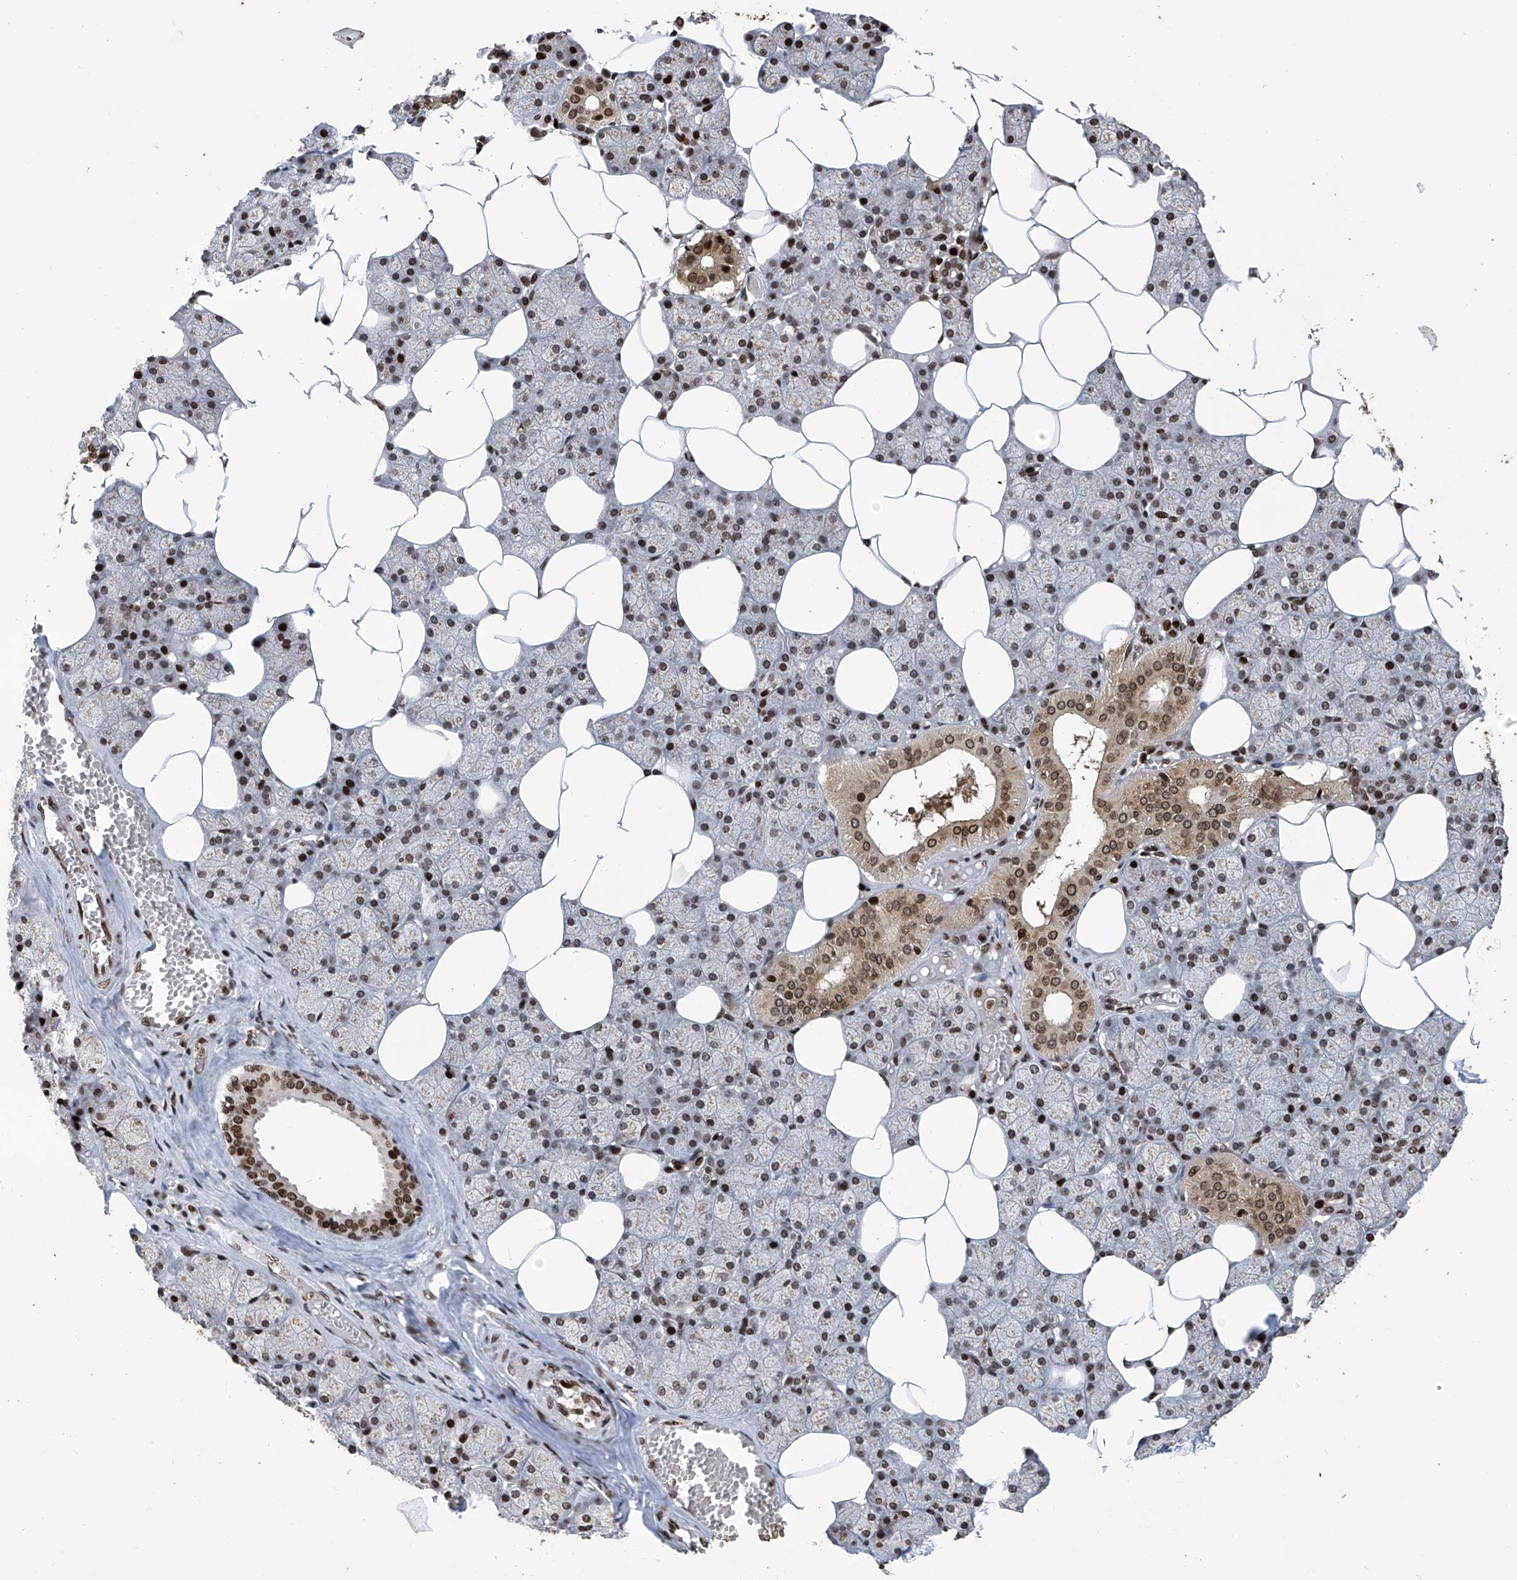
{"staining": {"intensity": "strong", "quantity": "25%-75%", "location": "cytoplasmic/membranous,nuclear"}, "tissue": "salivary gland", "cell_type": "Glandular cells", "image_type": "normal", "snomed": [{"axis": "morphology", "description": "Normal tissue, NOS"}, {"axis": "topography", "description": "Salivary gland"}], "caption": "Immunohistochemistry photomicrograph of benign salivary gland: salivary gland stained using immunohistochemistry (IHC) shows high levels of strong protein expression localized specifically in the cytoplasmic/membranous,nuclear of glandular cells, appearing as a cytoplasmic/membranous,nuclear brown color.", "gene": "PAK1IP1", "patient": {"sex": "male", "age": 62}}